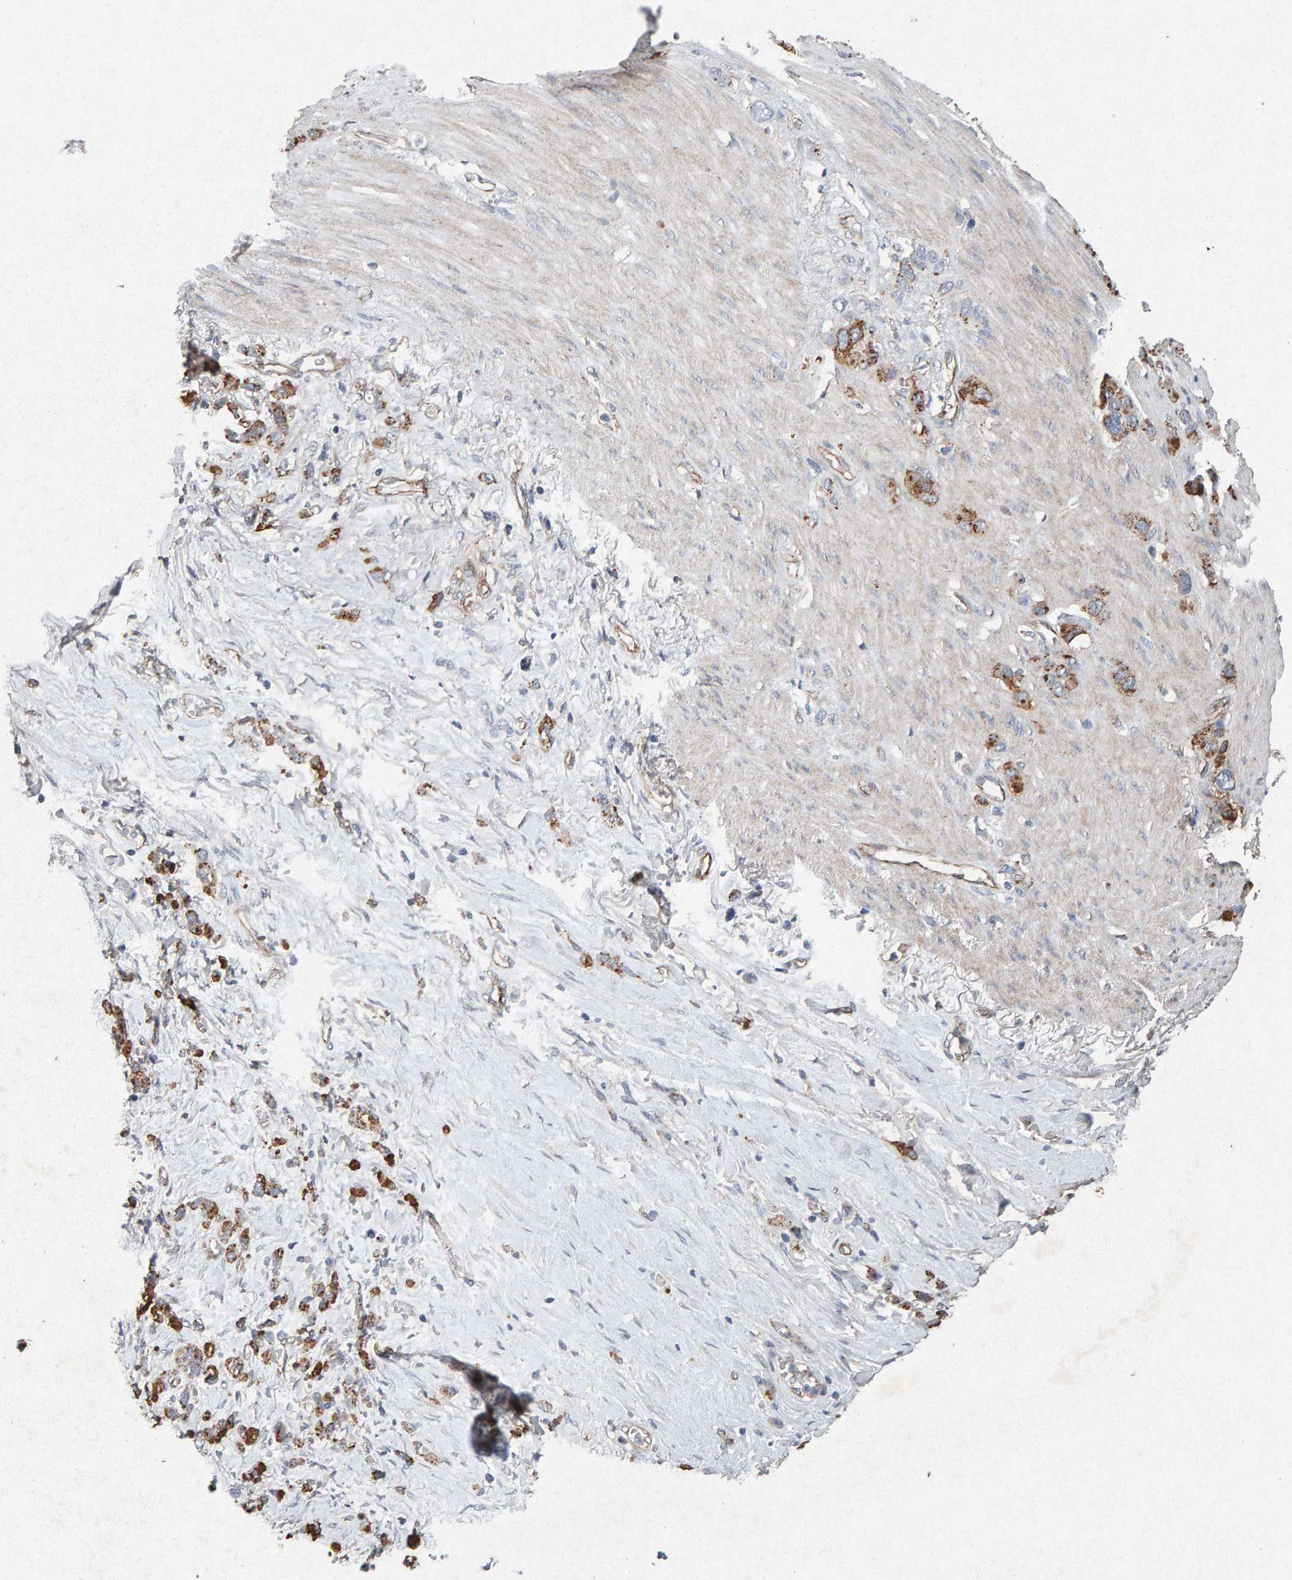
{"staining": {"intensity": "moderate", "quantity": ">75%", "location": "cytoplasmic/membranous"}, "tissue": "stomach cancer", "cell_type": "Tumor cells", "image_type": "cancer", "snomed": [{"axis": "morphology", "description": "Normal tissue, NOS"}, {"axis": "morphology", "description": "Adenocarcinoma, NOS"}, {"axis": "morphology", "description": "Adenocarcinoma, High grade"}, {"axis": "topography", "description": "Stomach, upper"}, {"axis": "topography", "description": "Stomach"}], "caption": "High-power microscopy captured an immunohistochemistry (IHC) image of high-grade adenocarcinoma (stomach), revealing moderate cytoplasmic/membranous positivity in approximately >75% of tumor cells.", "gene": "PTPRM", "patient": {"sex": "female", "age": 65}}